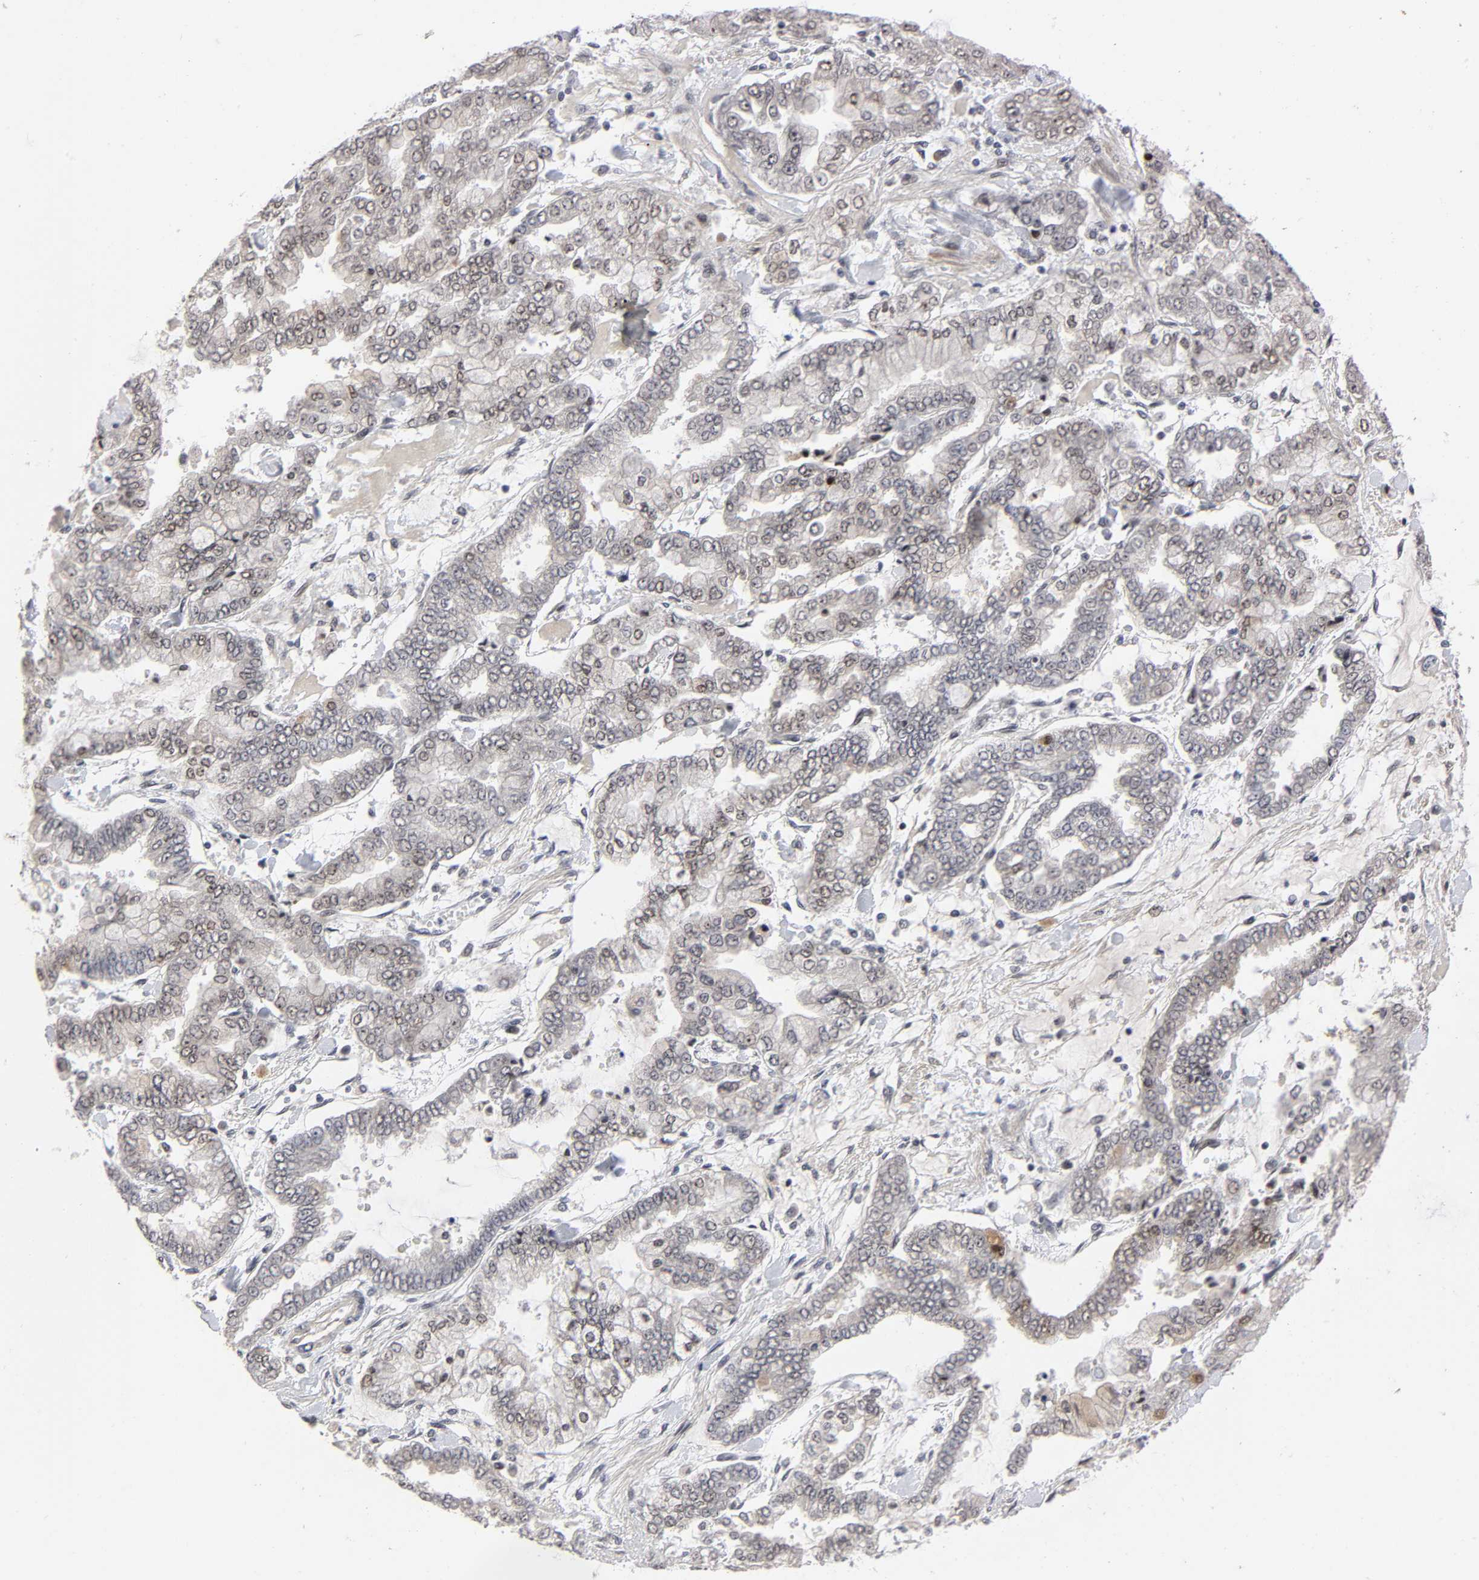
{"staining": {"intensity": "weak", "quantity": "25%-75%", "location": "nuclear"}, "tissue": "stomach cancer", "cell_type": "Tumor cells", "image_type": "cancer", "snomed": [{"axis": "morphology", "description": "Normal tissue, NOS"}, {"axis": "morphology", "description": "Adenocarcinoma, NOS"}, {"axis": "topography", "description": "Stomach, upper"}, {"axis": "topography", "description": "Stomach"}], "caption": "This histopathology image displays stomach cancer stained with IHC to label a protein in brown. The nuclear of tumor cells show weak positivity for the protein. Nuclei are counter-stained blue.", "gene": "ZKSCAN8", "patient": {"sex": "male", "age": 76}}